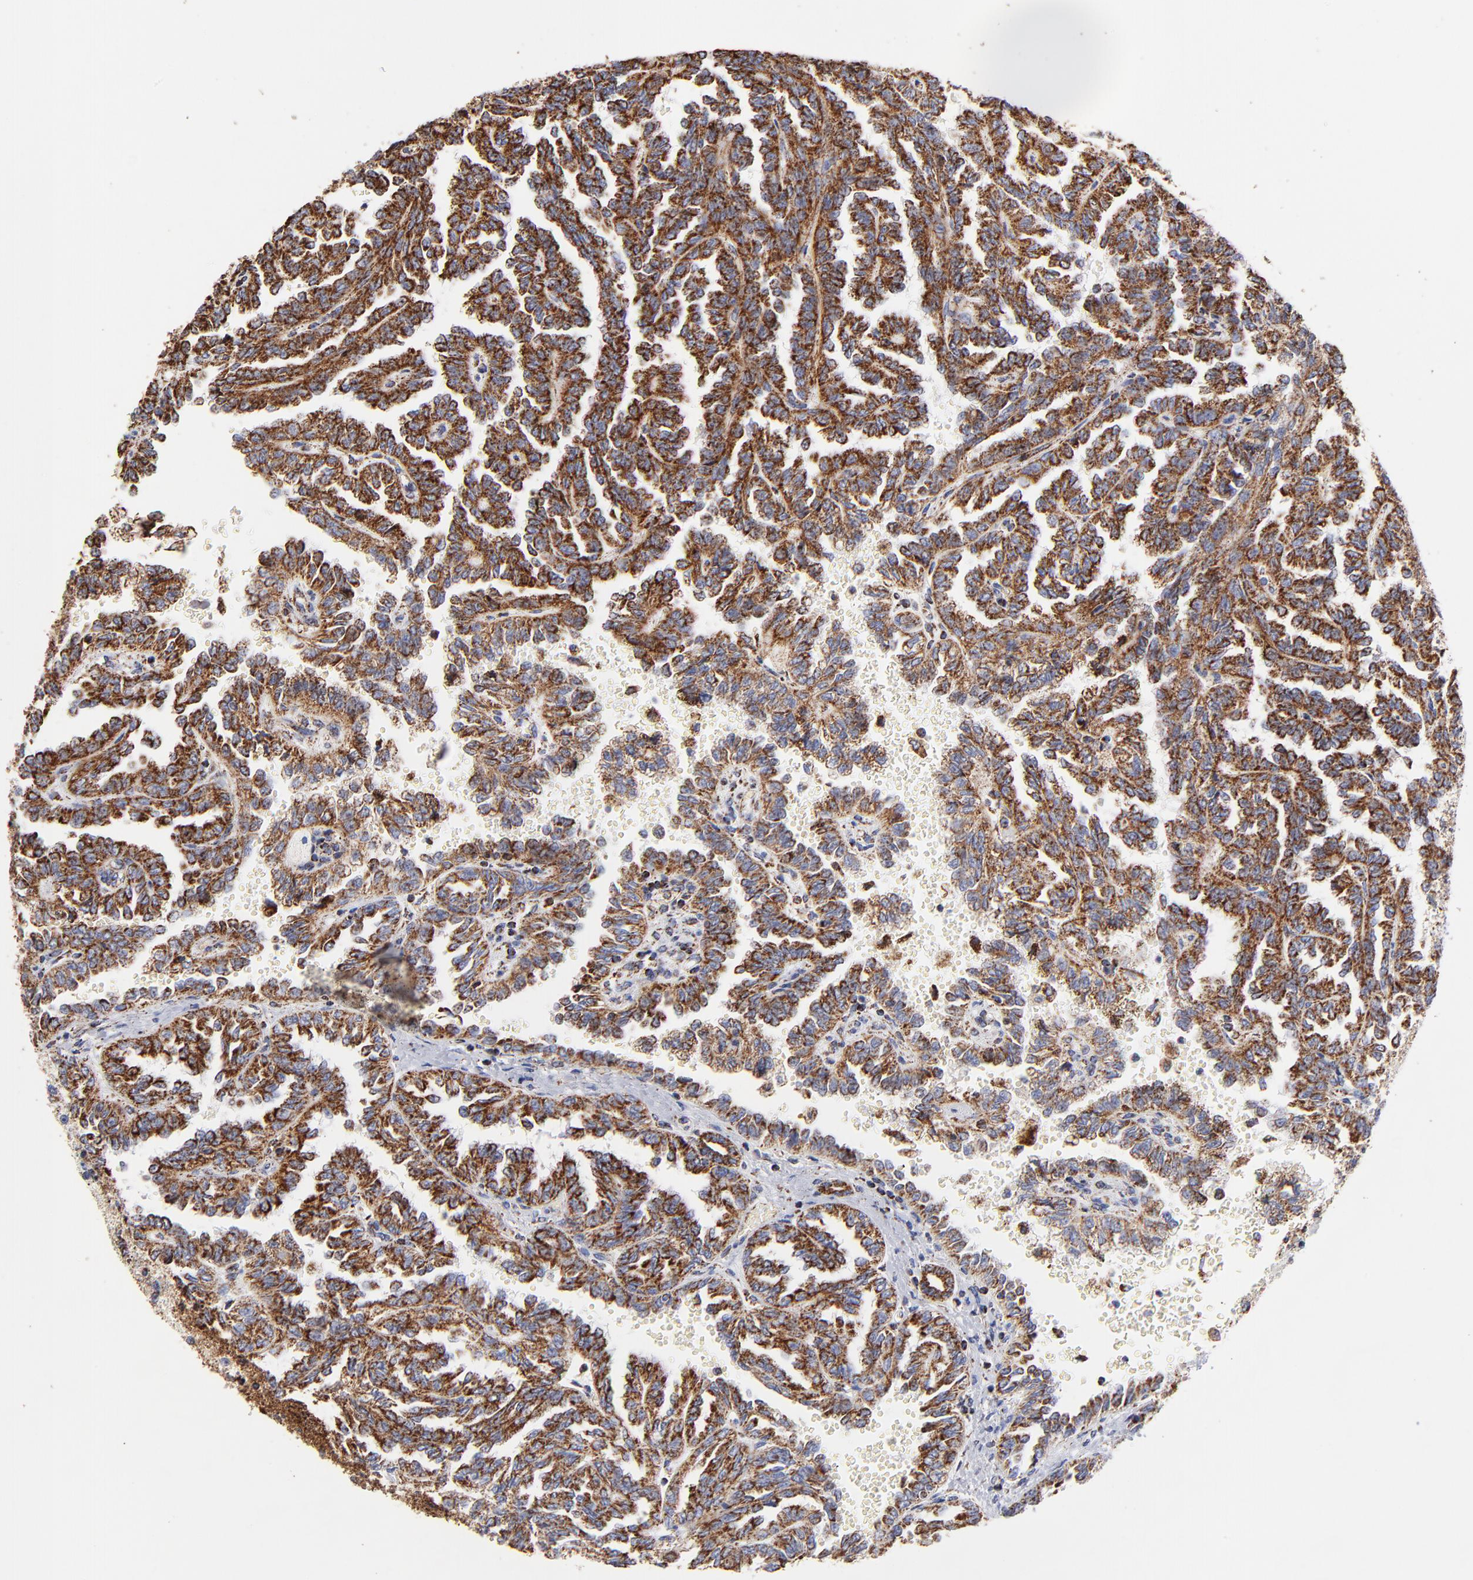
{"staining": {"intensity": "strong", "quantity": ">75%", "location": "cytoplasmic/membranous"}, "tissue": "renal cancer", "cell_type": "Tumor cells", "image_type": "cancer", "snomed": [{"axis": "morphology", "description": "Inflammation, NOS"}, {"axis": "morphology", "description": "Adenocarcinoma, NOS"}, {"axis": "topography", "description": "Kidney"}], "caption": "A high-resolution photomicrograph shows immunohistochemistry staining of adenocarcinoma (renal), which displays strong cytoplasmic/membranous positivity in approximately >75% of tumor cells.", "gene": "PHB1", "patient": {"sex": "male", "age": 68}}